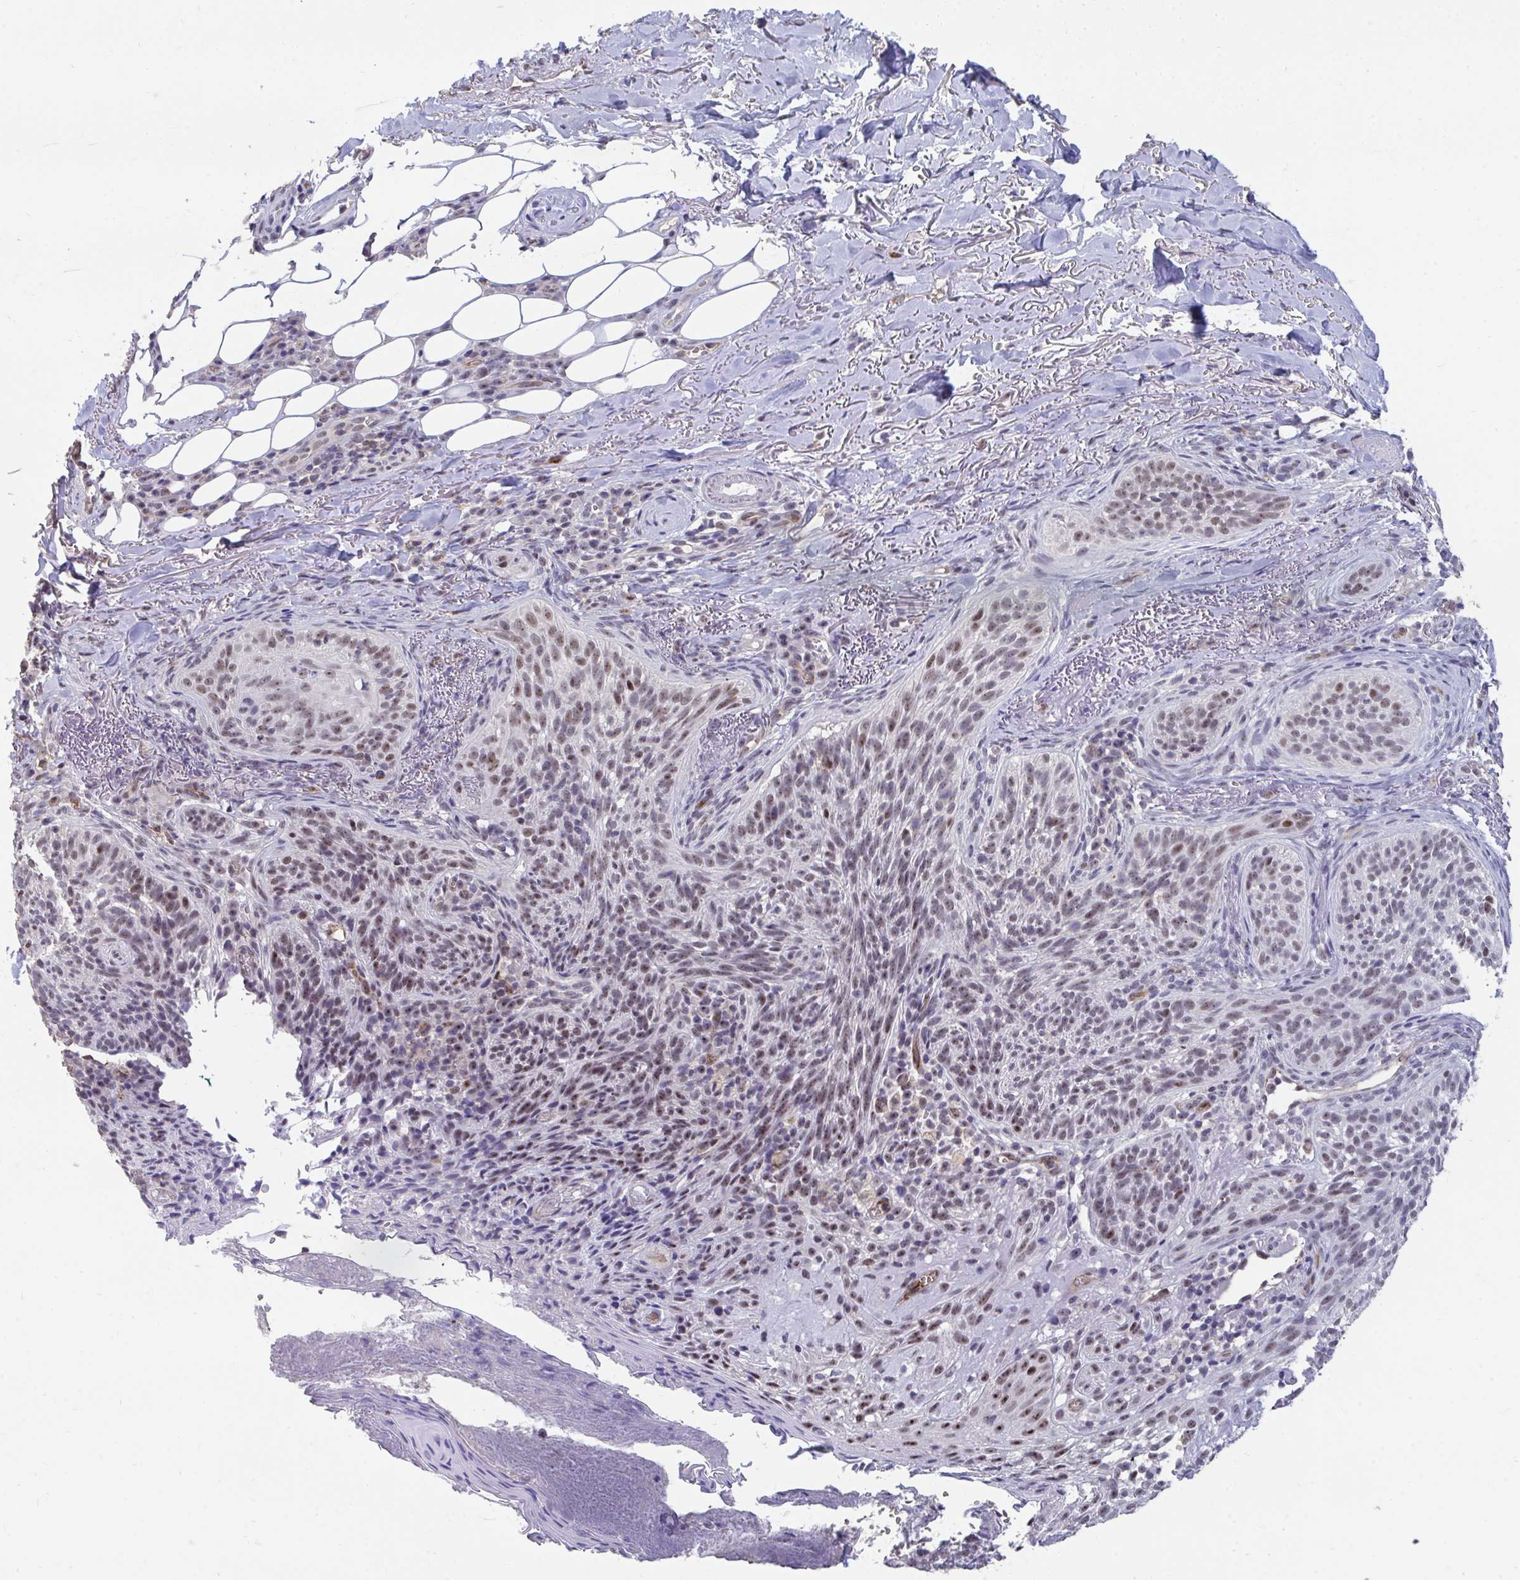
{"staining": {"intensity": "weak", "quantity": "25%-75%", "location": "nuclear"}, "tissue": "skin cancer", "cell_type": "Tumor cells", "image_type": "cancer", "snomed": [{"axis": "morphology", "description": "Basal cell carcinoma"}, {"axis": "topography", "description": "Skin"}, {"axis": "topography", "description": "Skin of head"}], "caption": "This photomicrograph displays immunohistochemistry (IHC) staining of skin cancer, with low weak nuclear expression in about 25%-75% of tumor cells.", "gene": "SENP3", "patient": {"sex": "male", "age": 62}}